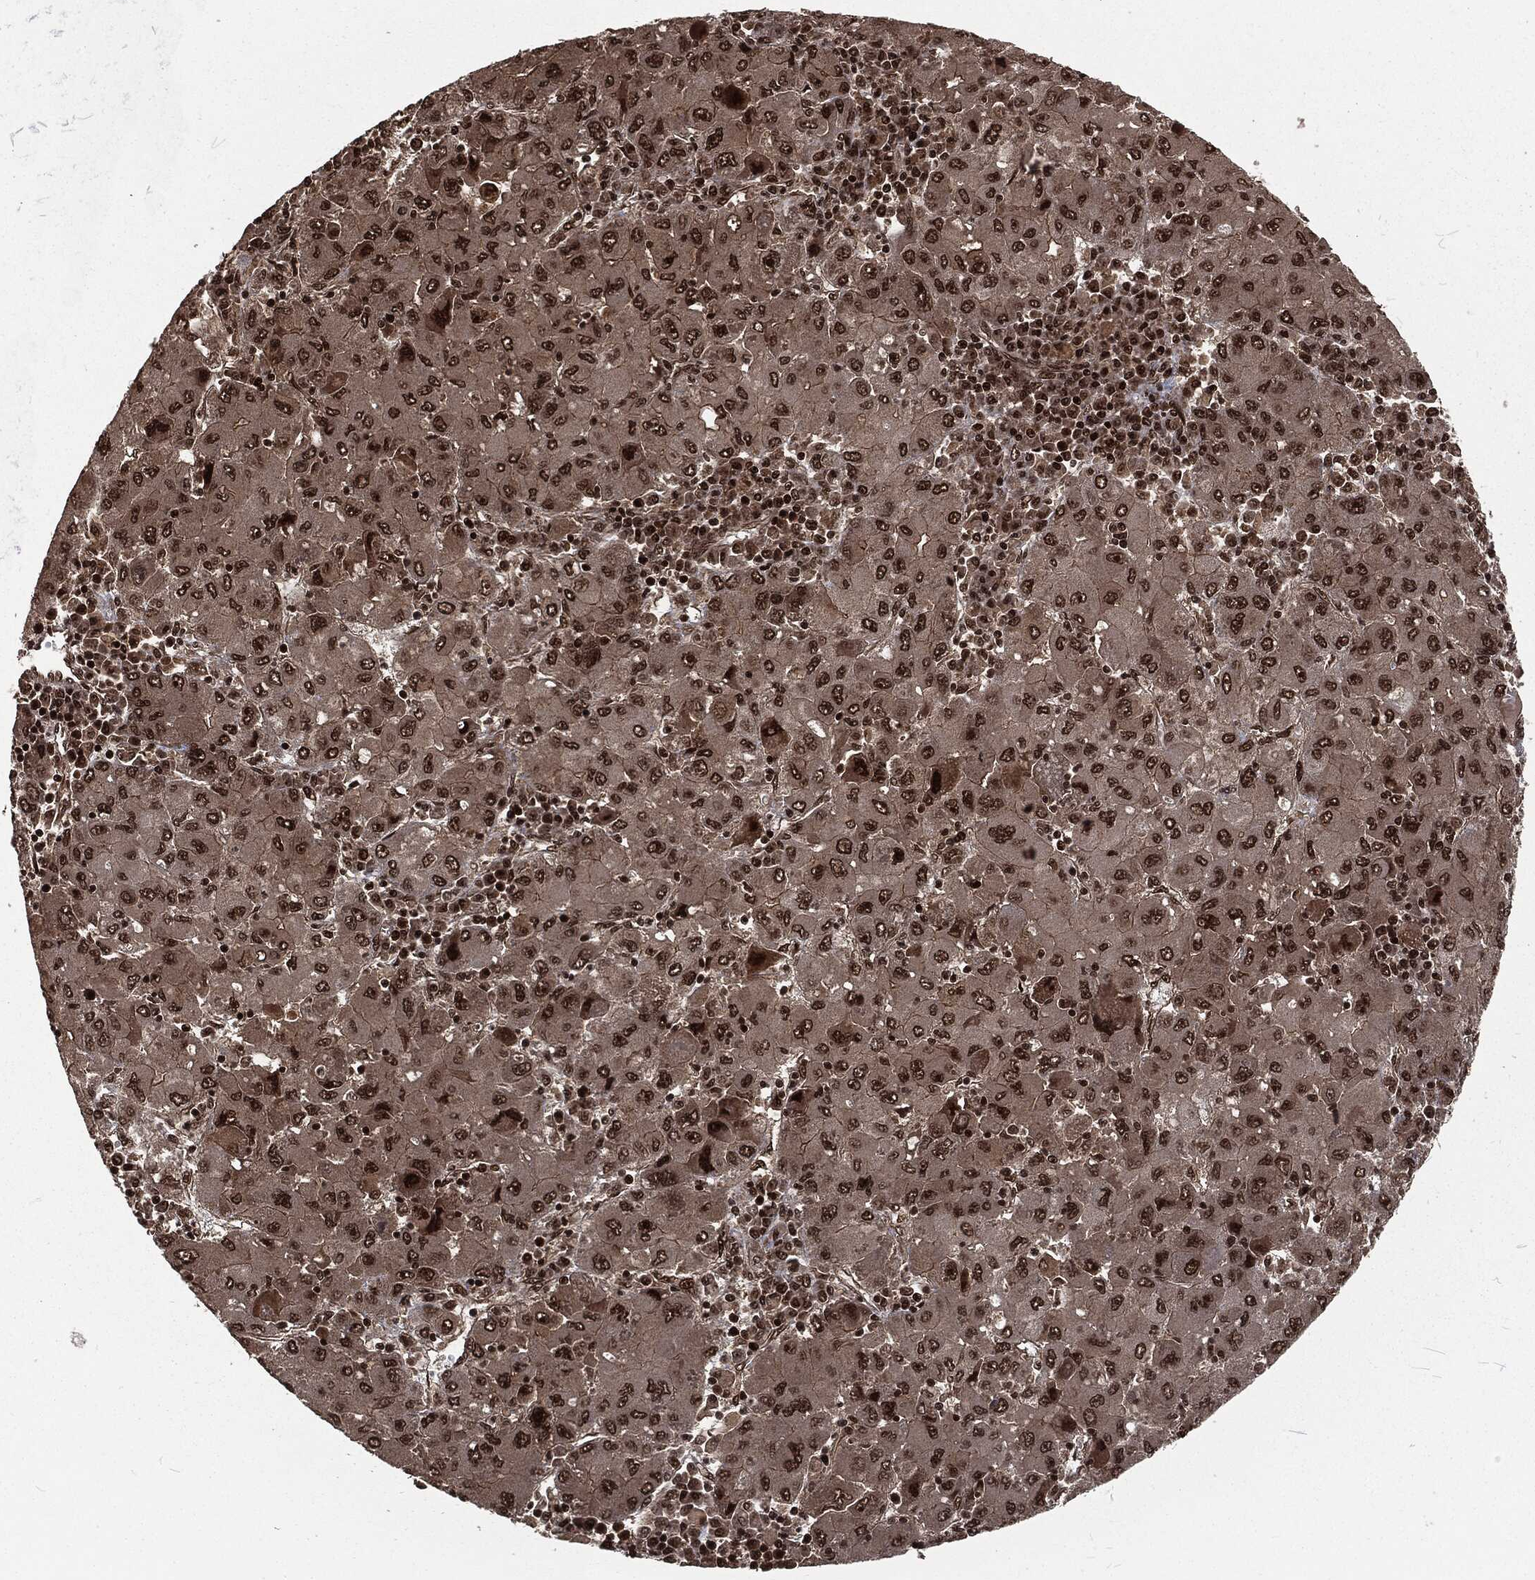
{"staining": {"intensity": "strong", "quantity": "25%-75%", "location": "nuclear"}, "tissue": "liver cancer", "cell_type": "Tumor cells", "image_type": "cancer", "snomed": [{"axis": "morphology", "description": "Carcinoma, Hepatocellular, NOS"}, {"axis": "topography", "description": "Liver"}], "caption": "The photomicrograph exhibits a brown stain indicating the presence of a protein in the nuclear of tumor cells in hepatocellular carcinoma (liver).", "gene": "NGRN", "patient": {"sex": "male", "age": 75}}